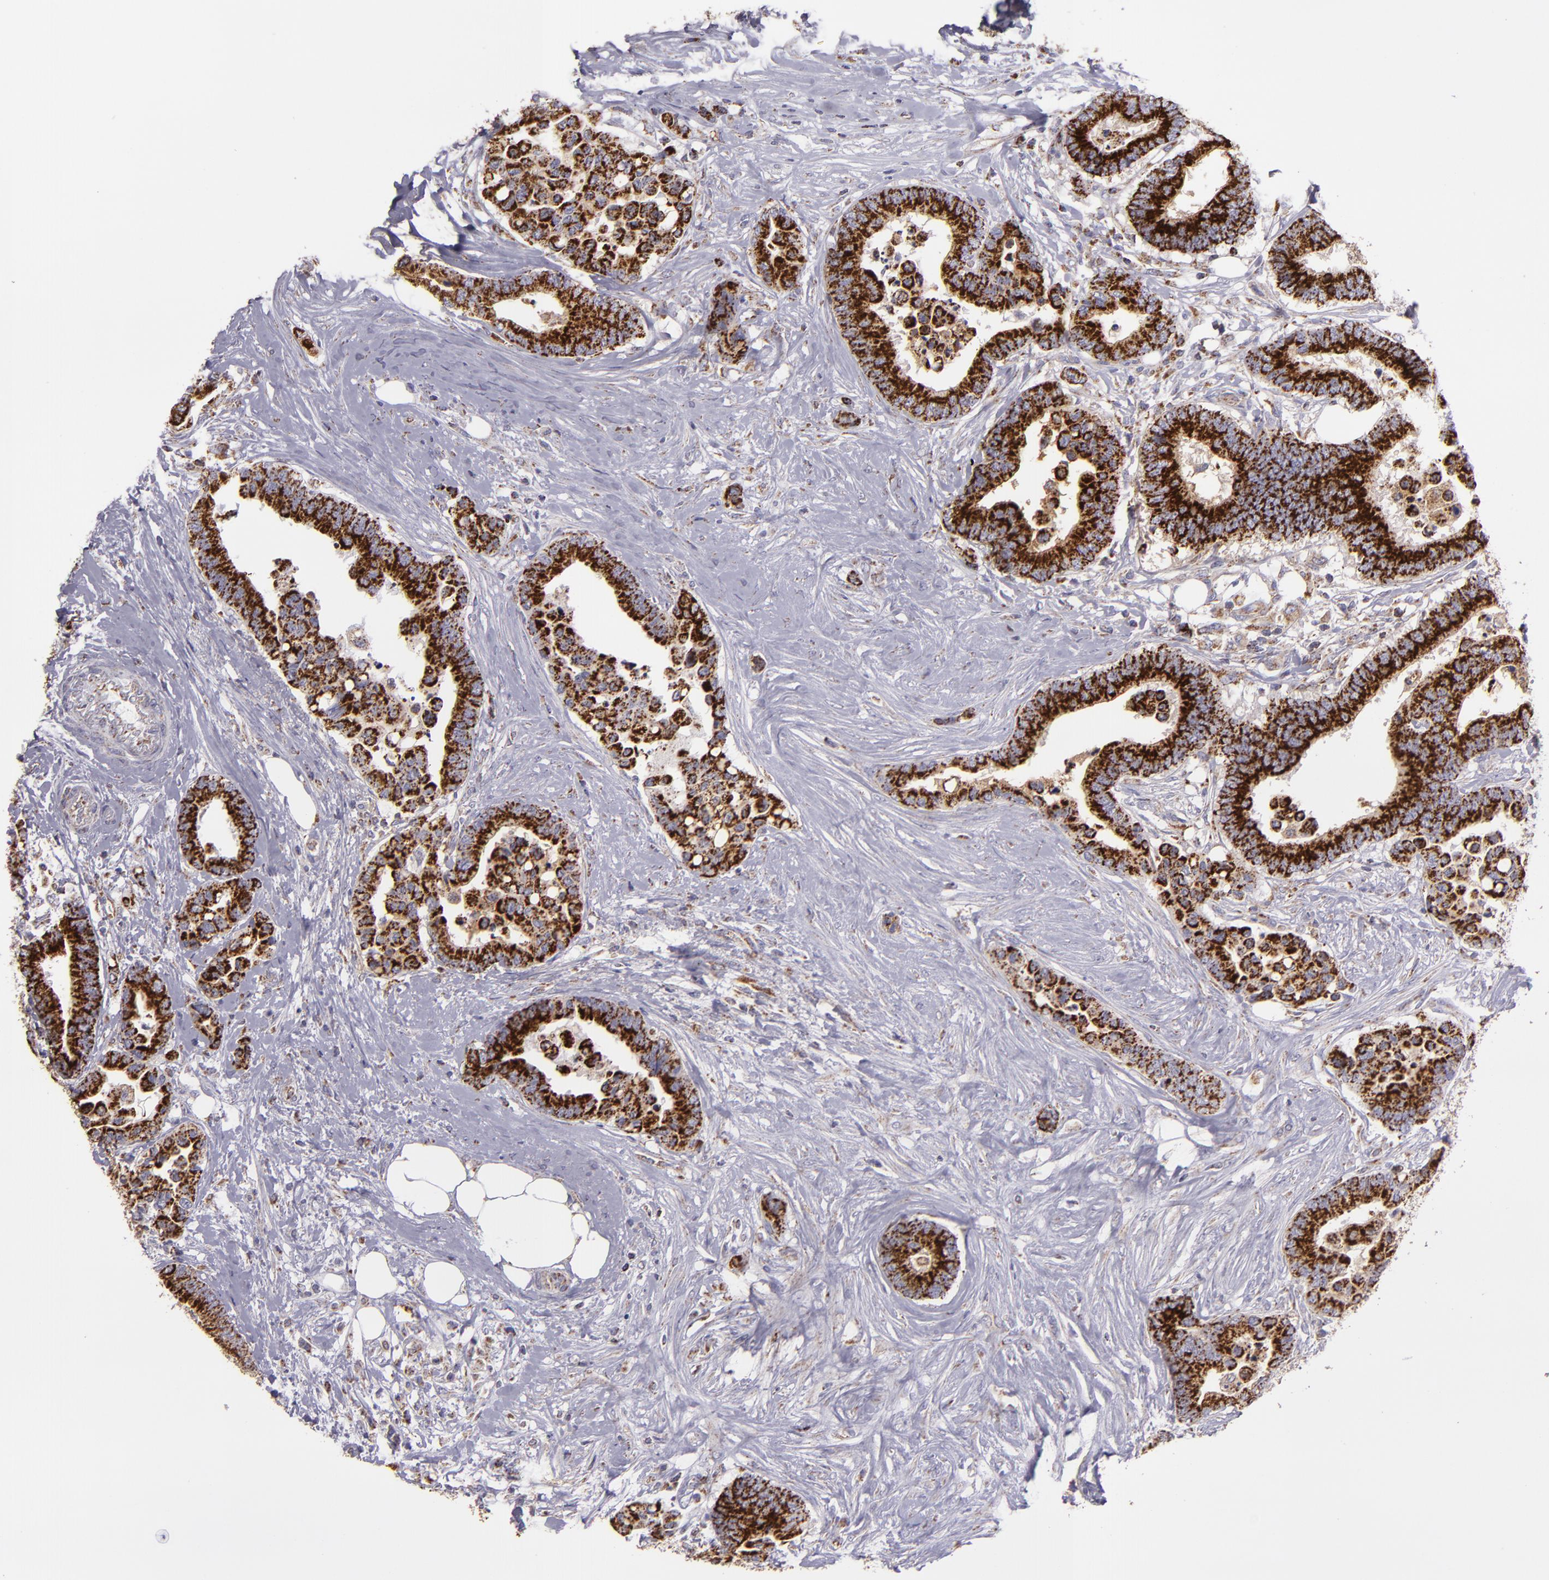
{"staining": {"intensity": "strong", "quantity": ">75%", "location": "cytoplasmic/membranous"}, "tissue": "colorectal cancer", "cell_type": "Tumor cells", "image_type": "cancer", "snomed": [{"axis": "morphology", "description": "Adenocarcinoma, NOS"}, {"axis": "topography", "description": "Colon"}], "caption": "Immunohistochemistry (IHC) micrograph of neoplastic tissue: colorectal adenocarcinoma stained using immunohistochemistry (IHC) shows high levels of strong protein expression localized specifically in the cytoplasmic/membranous of tumor cells, appearing as a cytoplasmic/membranous brown color.", "gene": "HSPD1", "patient": {"sex": "male", "age": 82}}